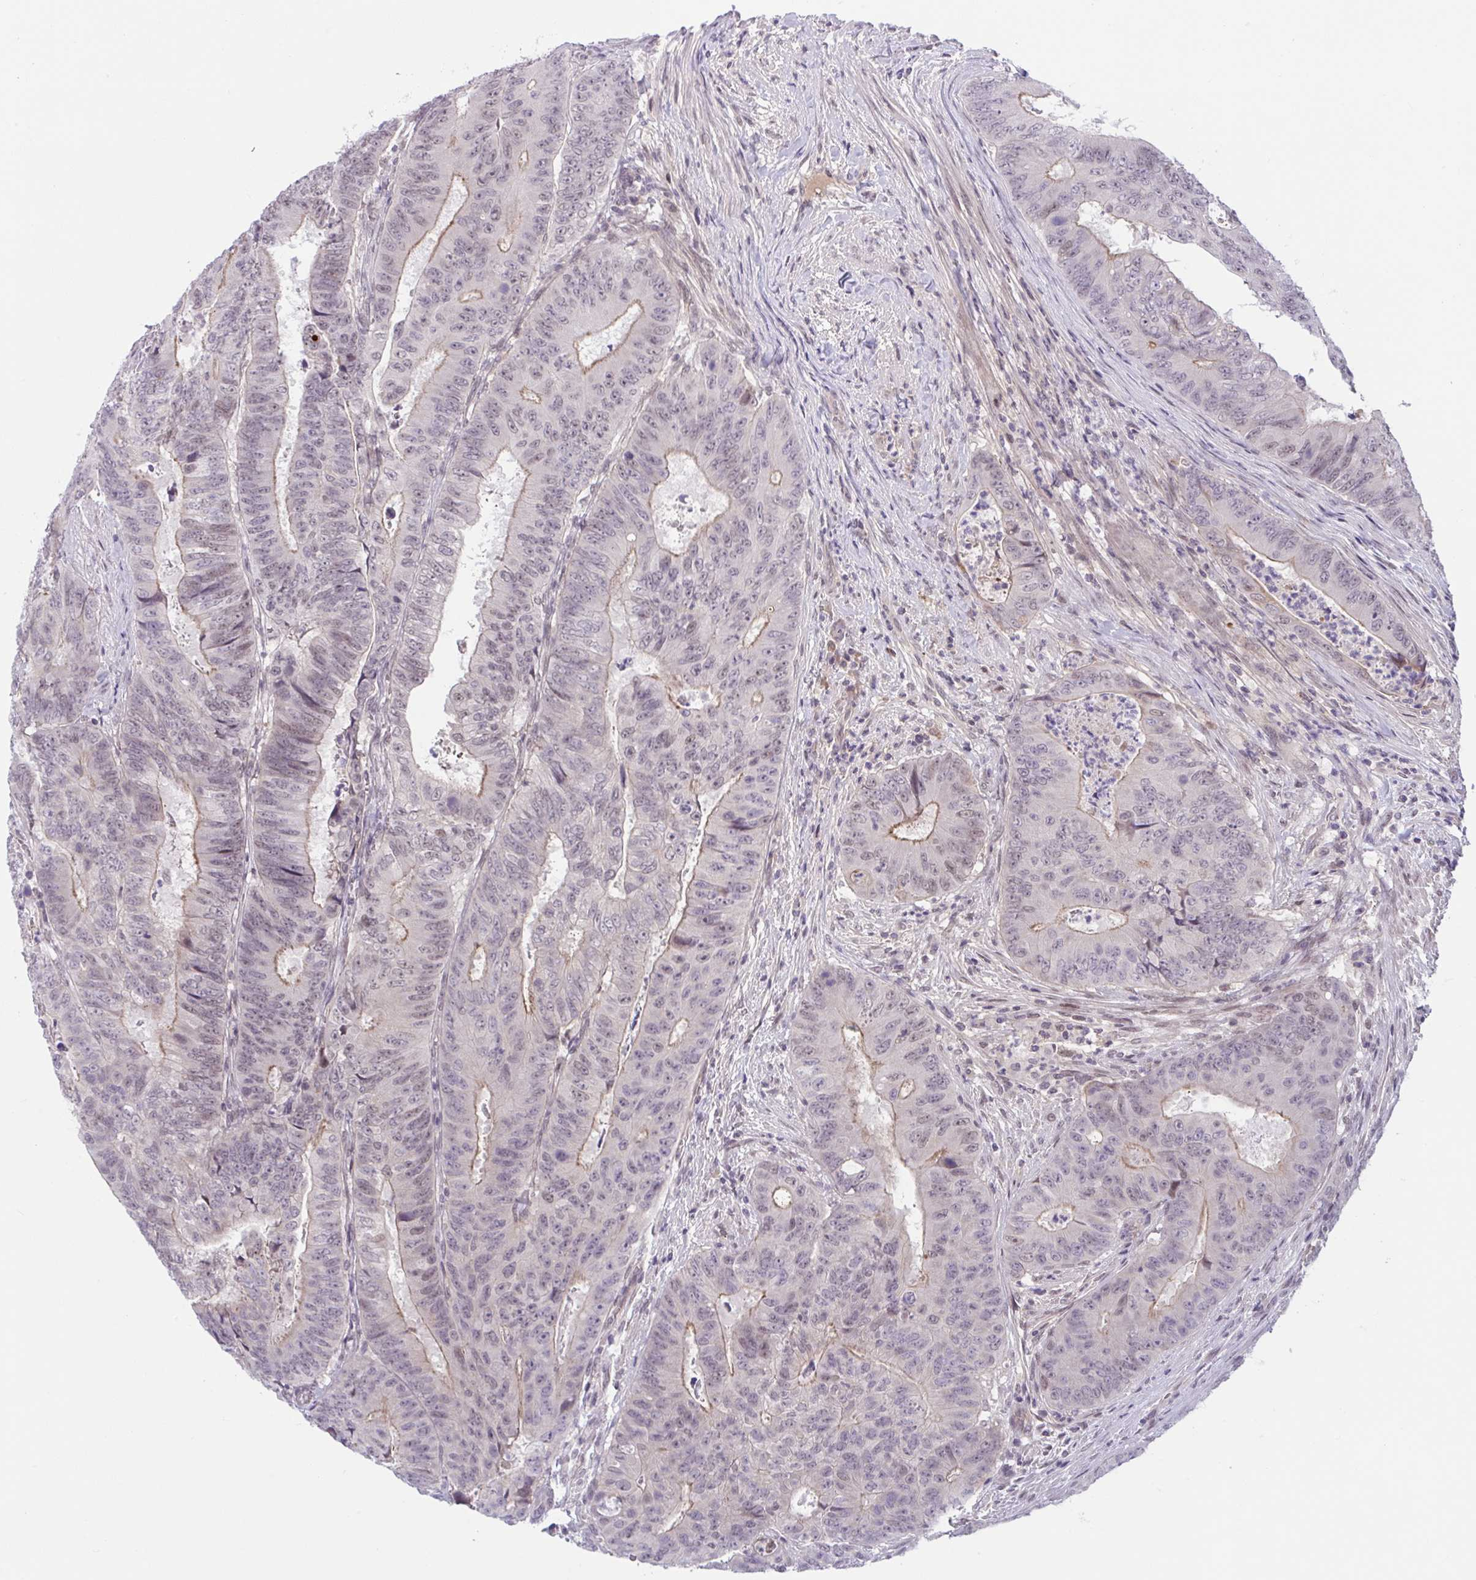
{"staining": {"intensity": "weak", "quantity": "25%-75%", "location": "cytoplasmic/membranous,nuclear"}, "tissue": "colorectal cancer", "cell_type": "Tumor cells", "image_type": "cancer", "snomed": [{"axis": "morphology", "description": "Adenocarcinoma, NOS"}, {"axis": "topography", "description": "Colon"}], "caption": "Tumor cells display low levels of weak cytoplasmic/membranous and nuclear positivity in approximately 25%-75% of cells in human adenocarcinoma (colorectal). (DAB IHC, brown staining for protein, blue staining for nuclei).", "gene": "TTC7B", "patient": {"sex": "female", "age": 48}}